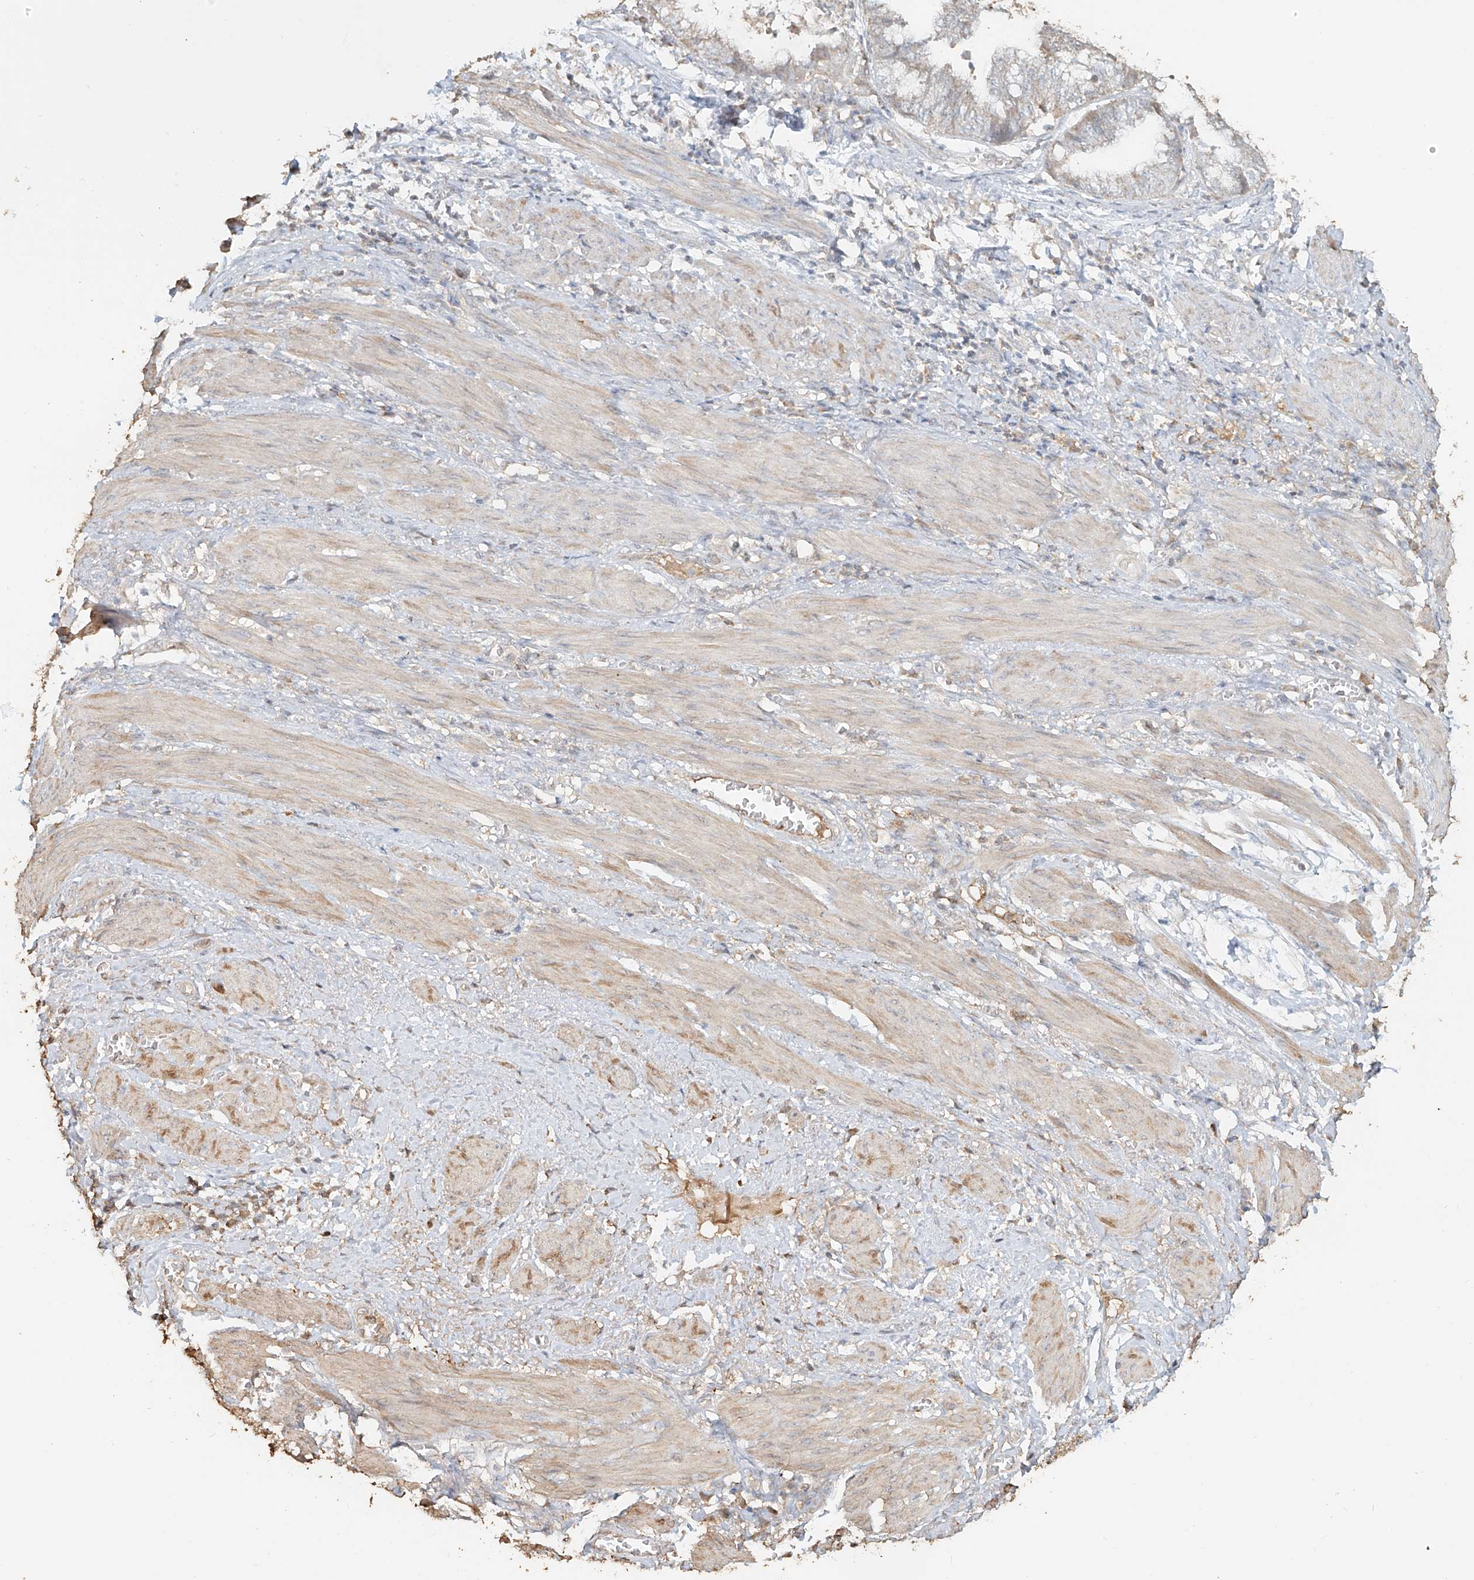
{"staining": {"intensity": "negative", "quantity": "none", "location": "none"}, "tissue": "endometrial cancer", "cell_type": "Tumor cells", "image_type": "cancer", "snomed": [{"axis": "morphology", "description": "Necrosis, NOS"}, {"axis": "morphology", "description": "Adenocarcinoma, NOS"}, {"axis": "topography", "description": "Endometrium"}], "caption": "The image exhibits no significant staining in tumor cells of endometrial cancer. Nuclei are stained in blue.", "gene": "NPHS1", "patient": {"sex": "female", "age": 79}}